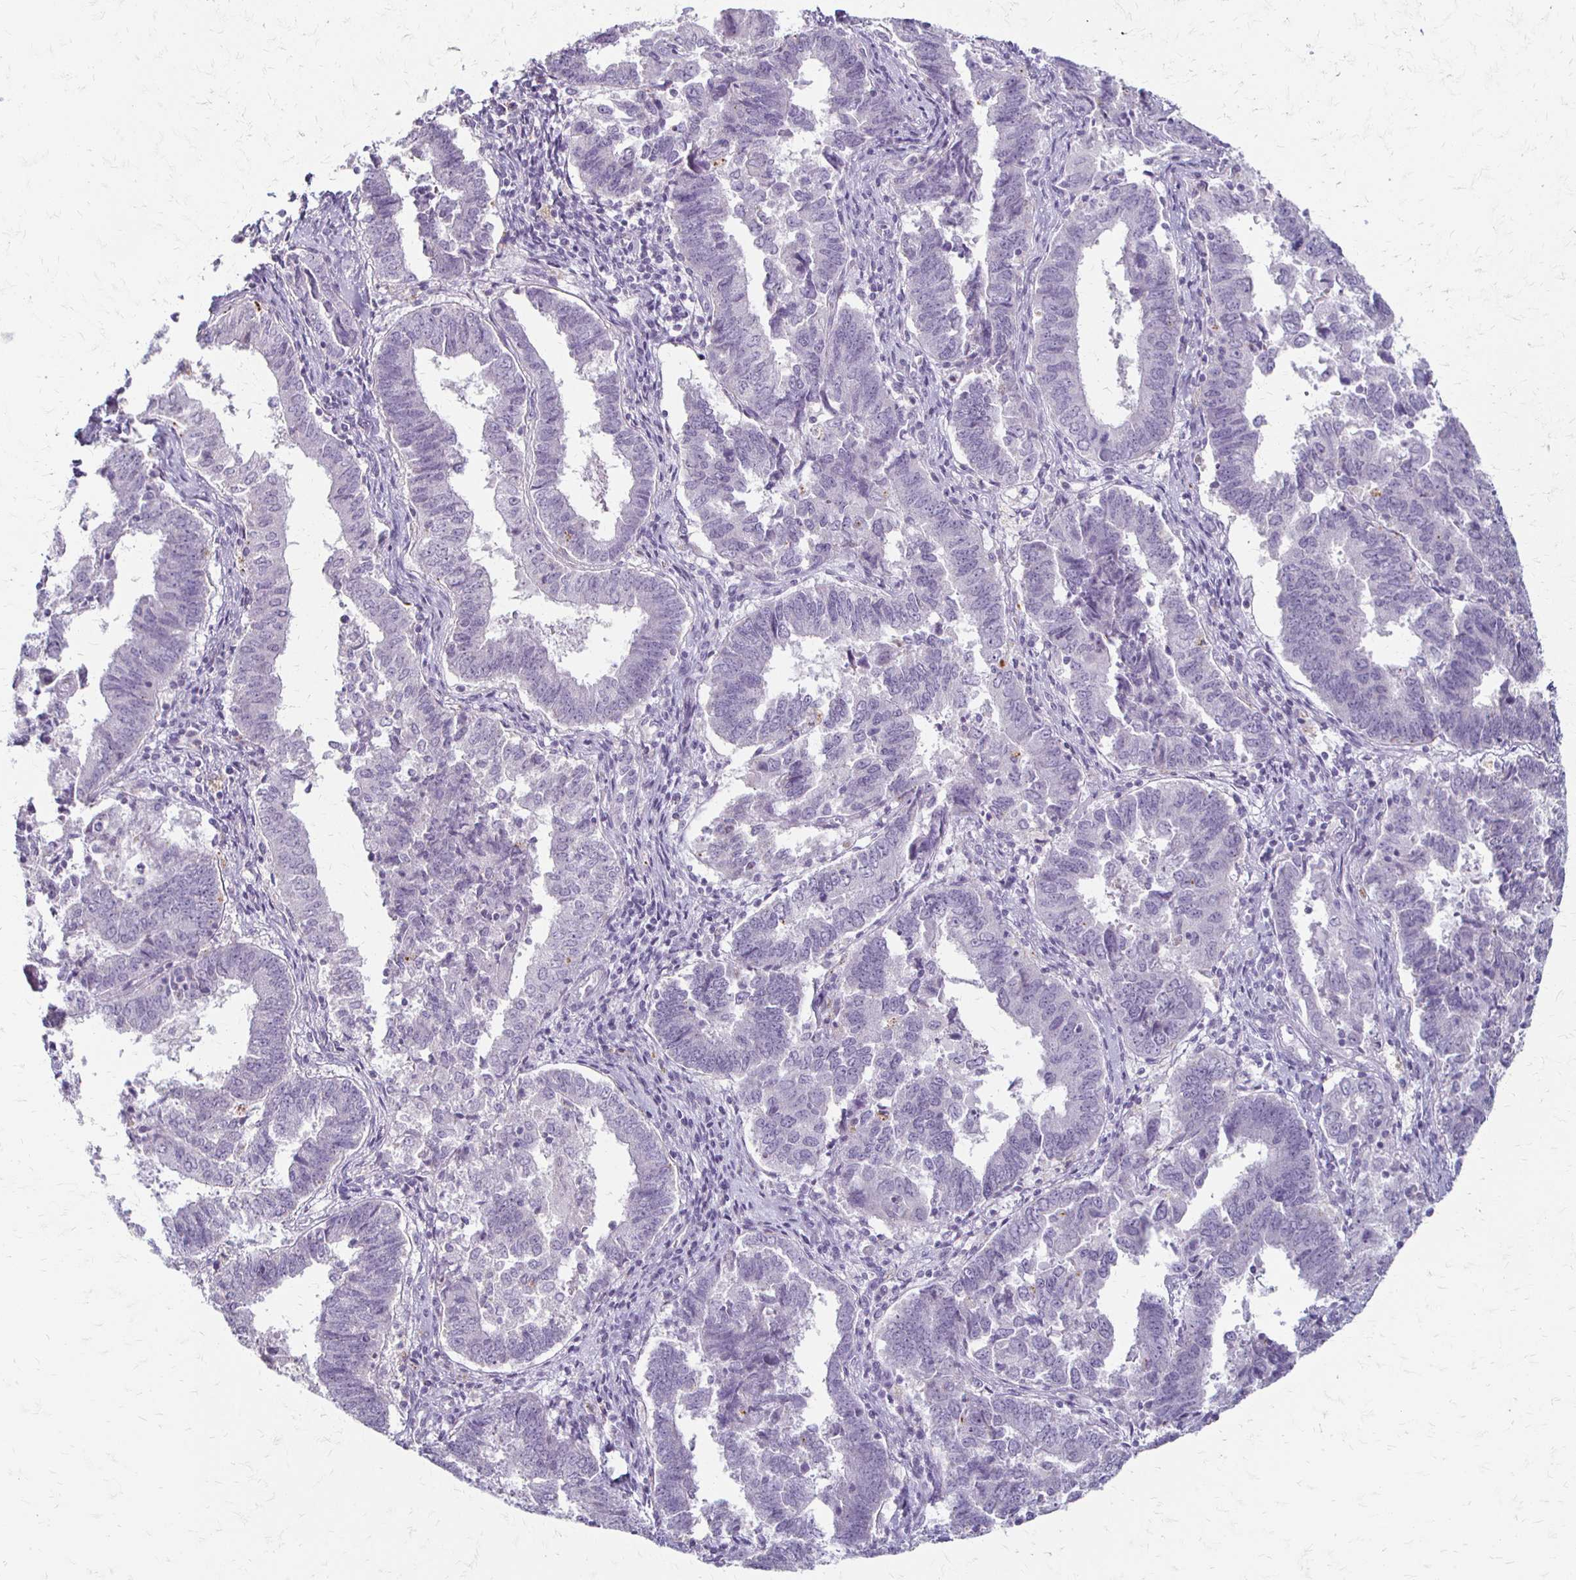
{"staining": {"intensity": "negative", "quantity": "none", "location": "none"}, "tissue": "endometrial cancer", "cell_type": "Tumor cells", "image_type": "cancer", "snomed": [{"axis": "morphology", "description": "Adenocarcinoma, NOS"}, {"axis": "topography", "description": "Endometrium"}], "caption": "The IHC histopathology image has no significant expression in tumor cells of adenocarcinoma (endometrial) tissue.", "gene": "ACP5", "patient": {"sex": "female", "age": 72}}